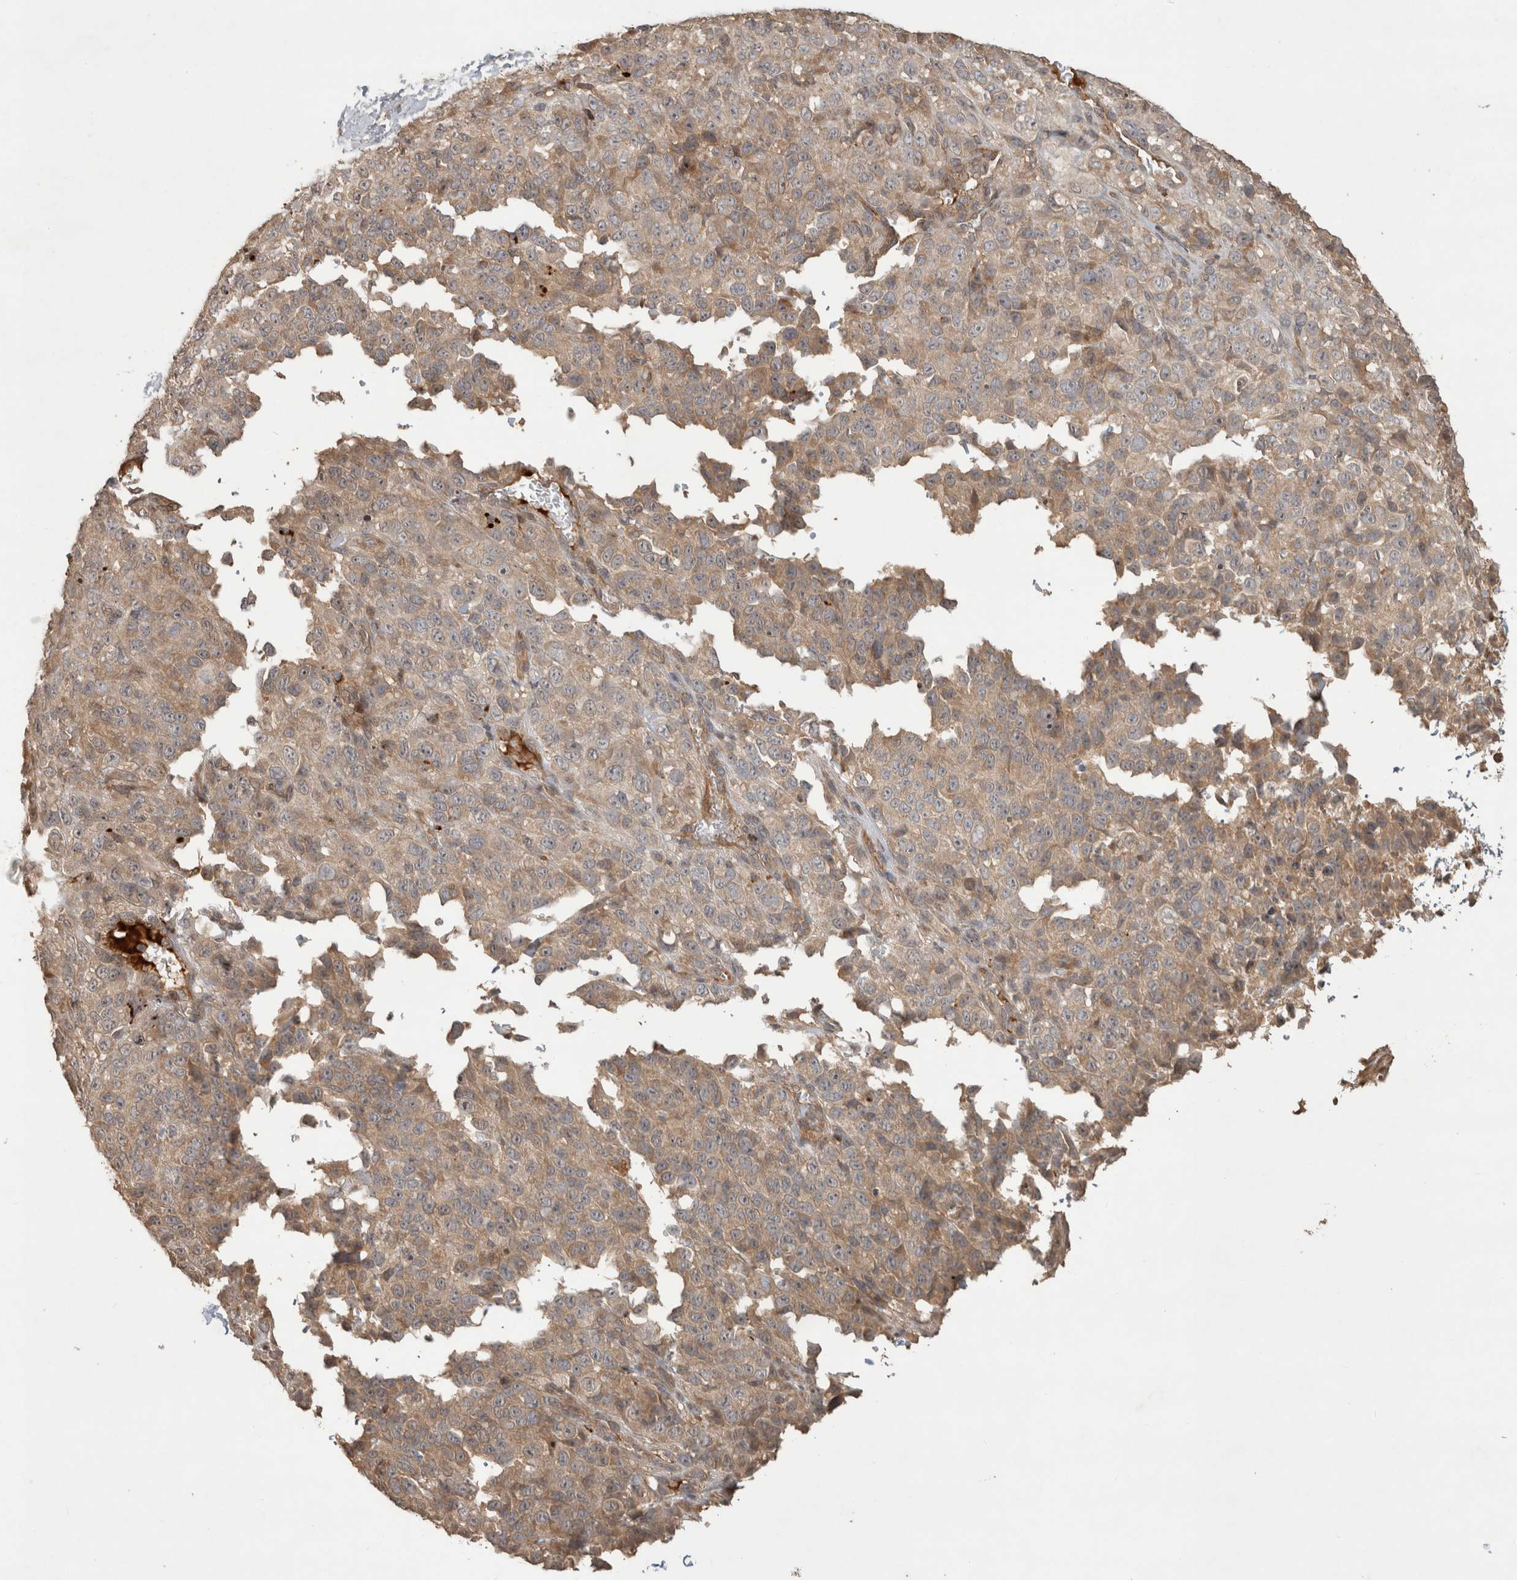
{"staining": {"intensity": "weak", "quantity": ">75%", "location": "cytoplasmic/membranous"}, "tissue": "melanoma", "cell_type": "Tumor cells", "image_type": "cancer", "snomed": [{"axis": "morphology", "description": "Malignant melanoma, Metastatic site"}, {"axis": "topography", "description": "Skin"}], "caption": "Melanoma was stained to show a protein in brown. There is low levels of weak cytoplasmic/membranous staining in approximately >75% of tumor cells.", "gene": "PITPNC1", "patient": {"sex": "female", "age": 72}}